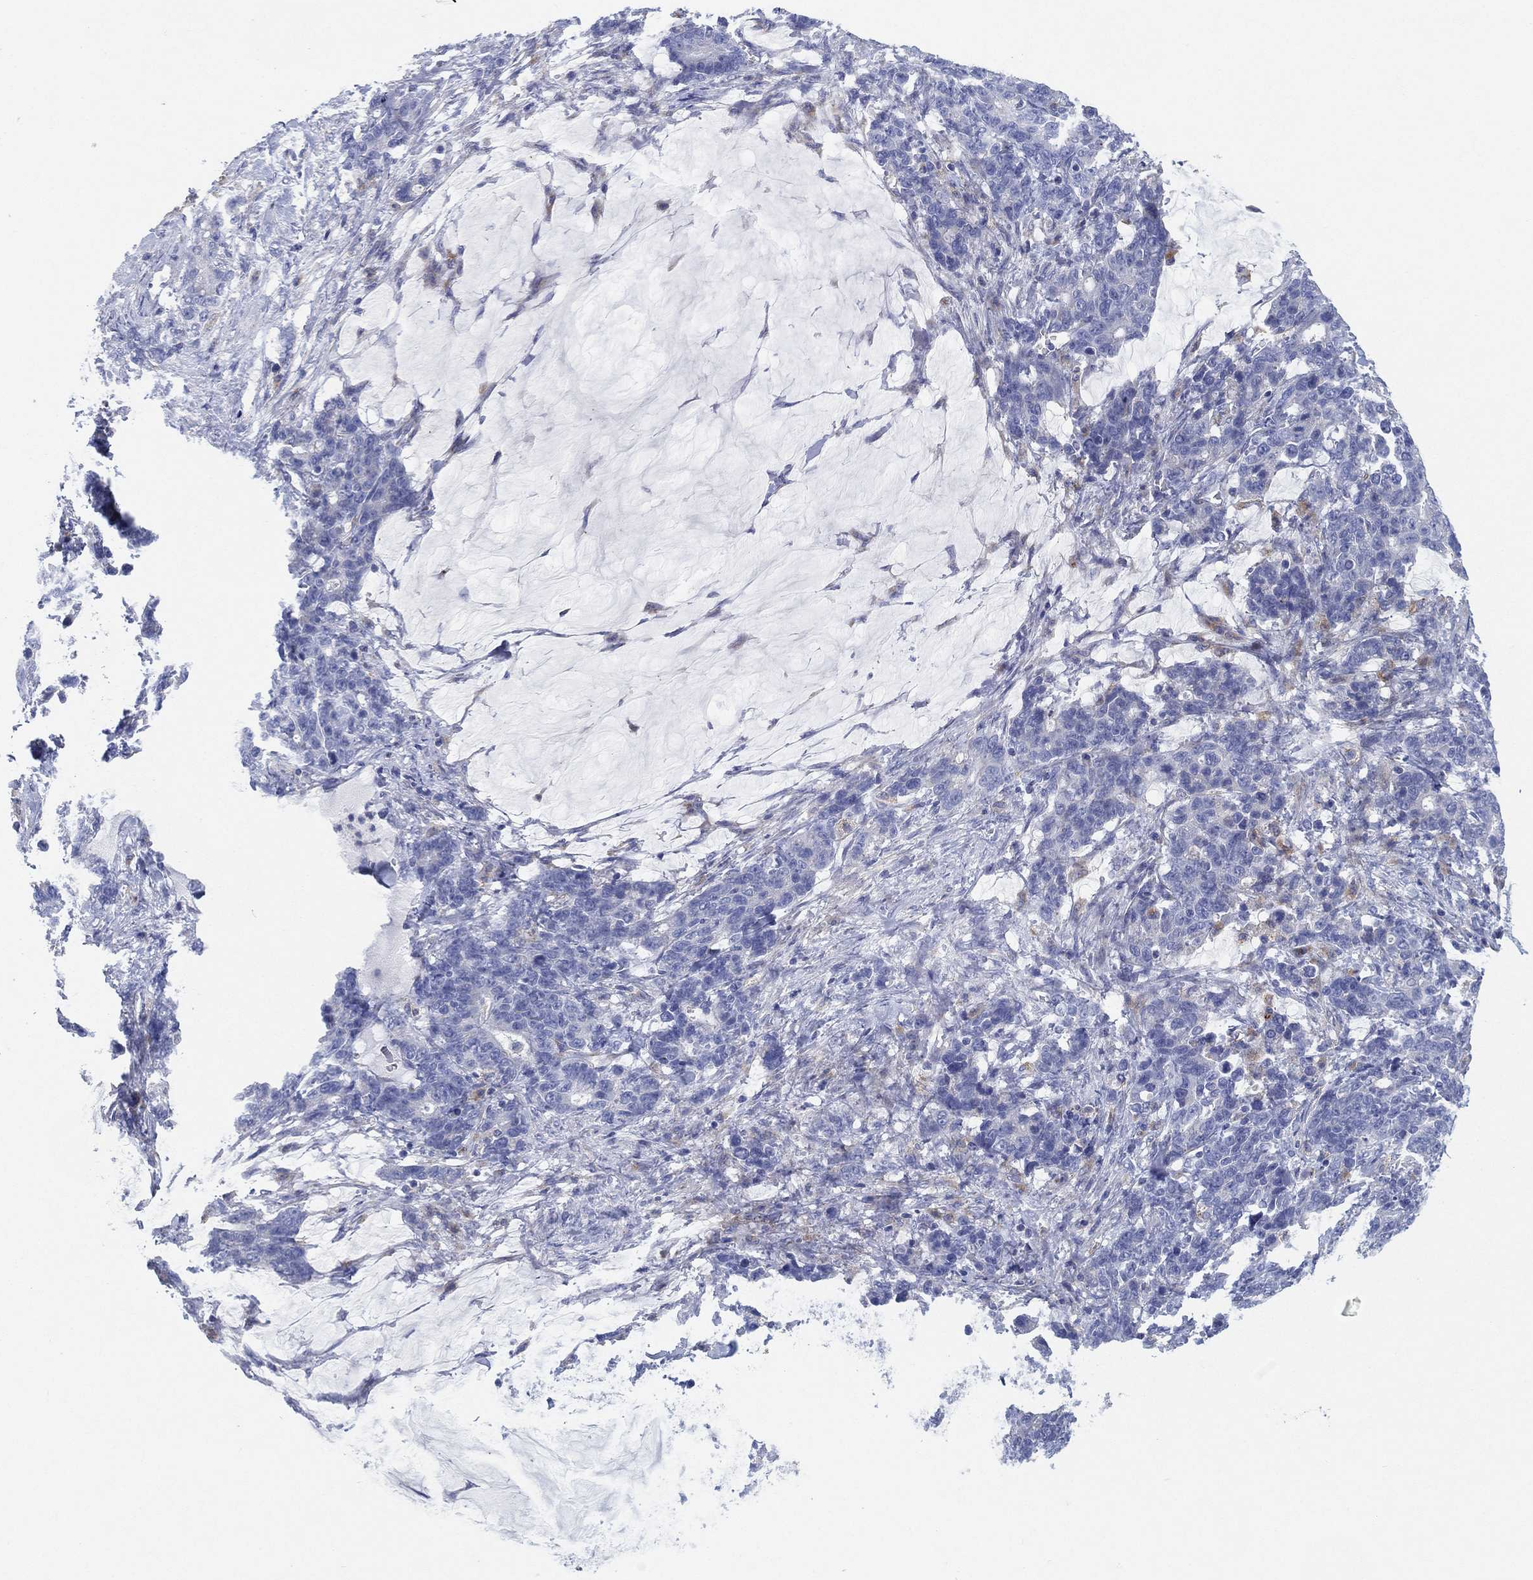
{"staining": {"intensity": "negative", "quantity": "none", "location": "none"}, "tissue": "stomach cancer", "cell_type": "Tumor cells", "image_type": "cancer", "snomed": [{"axis": "morphology", "description": "Normal tissue, NOS"}, {"axis": "morphology", "description": "Adenocarcinoma, NOS"}, {"axis": "topography", "description": "Stomach"}], "caption": "Tumor cells show no significant protein expression in stomach adenocarcinoma.", "gene": "GALNS", "patient": {"sex": "female", "age": 64}}